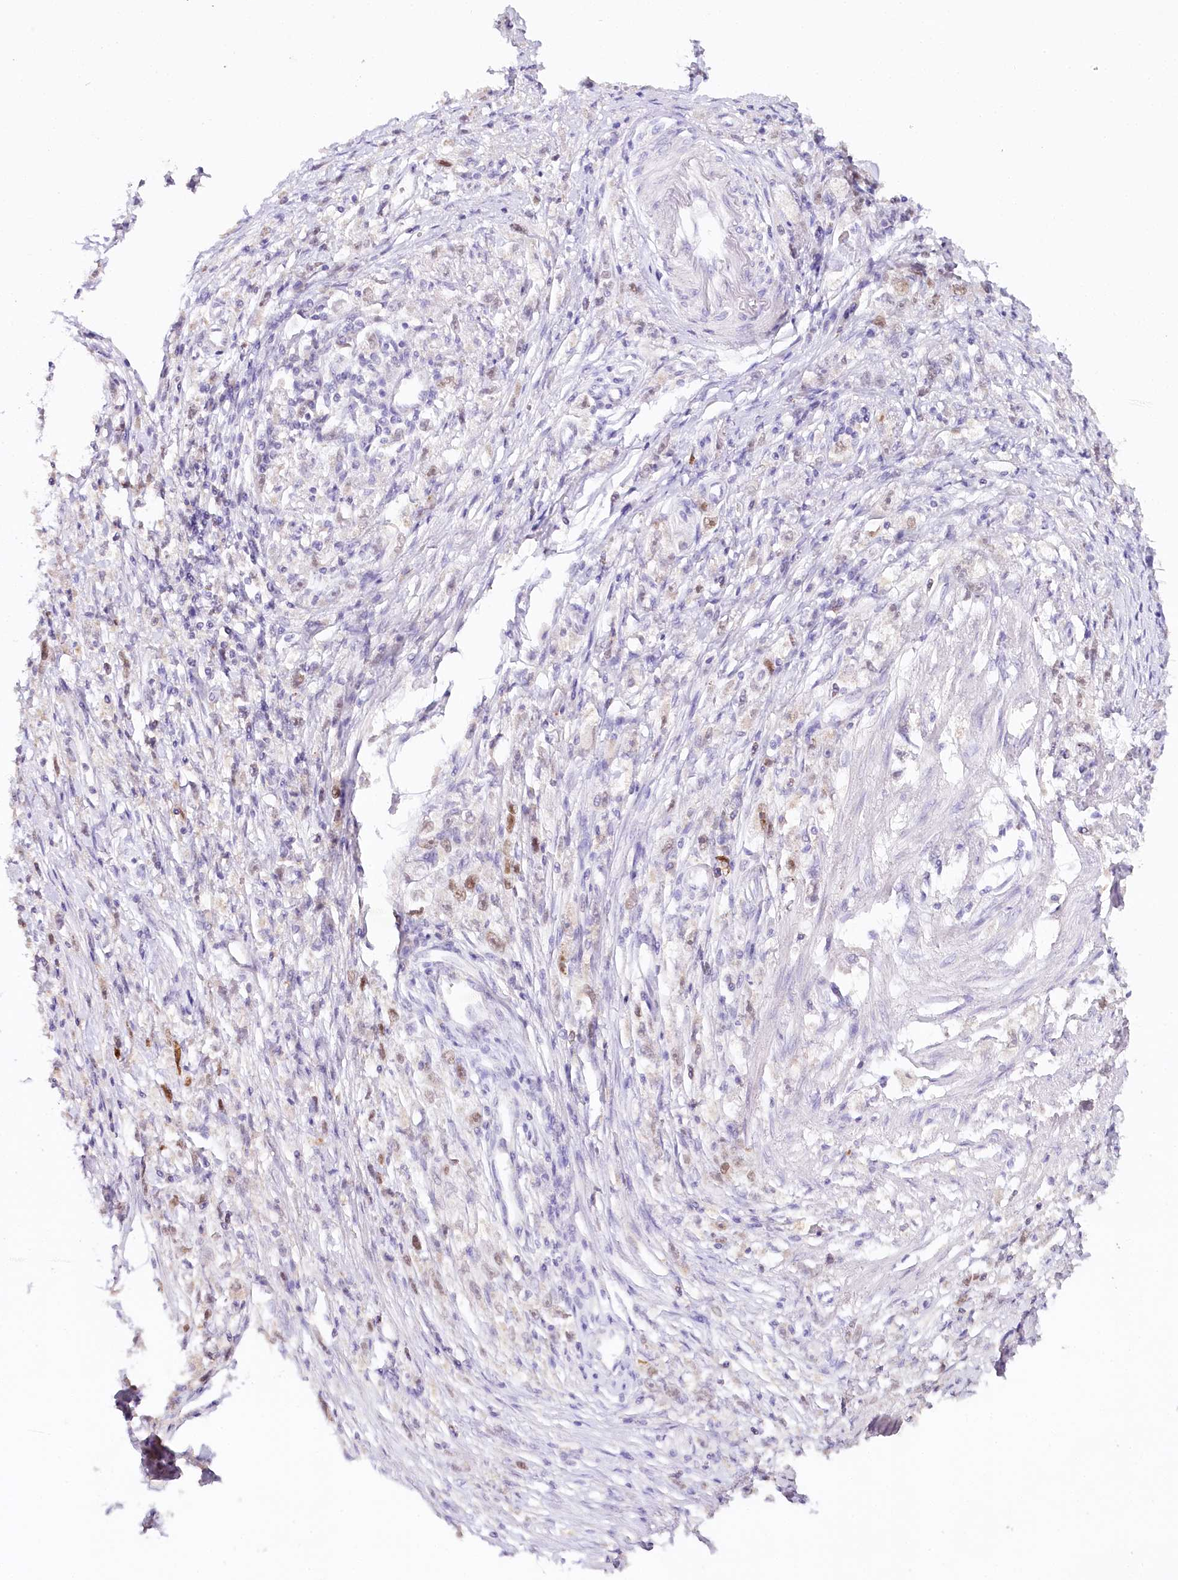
{"staining": {"intensity": "moderate", "quantity": "<25%", "location": "nuclear"}, "tissue": "stomach cancer", "cell_type": "Tumor cells", "image_type": "cancer", "snomed": [{"axis": "morphology", "description": "Adenocarcinoma, NOS"}, {"axis": "topography", "description": "Stomach"}], "caption": "A micrograph showing moderate nuclear positivity in approximately <25% of tumor cells in stomach adenocarcinoma, as visualized by brown immunohistochemical staining.", "gene": "TP53", "patient": {"sex": "female", "age": 59}}